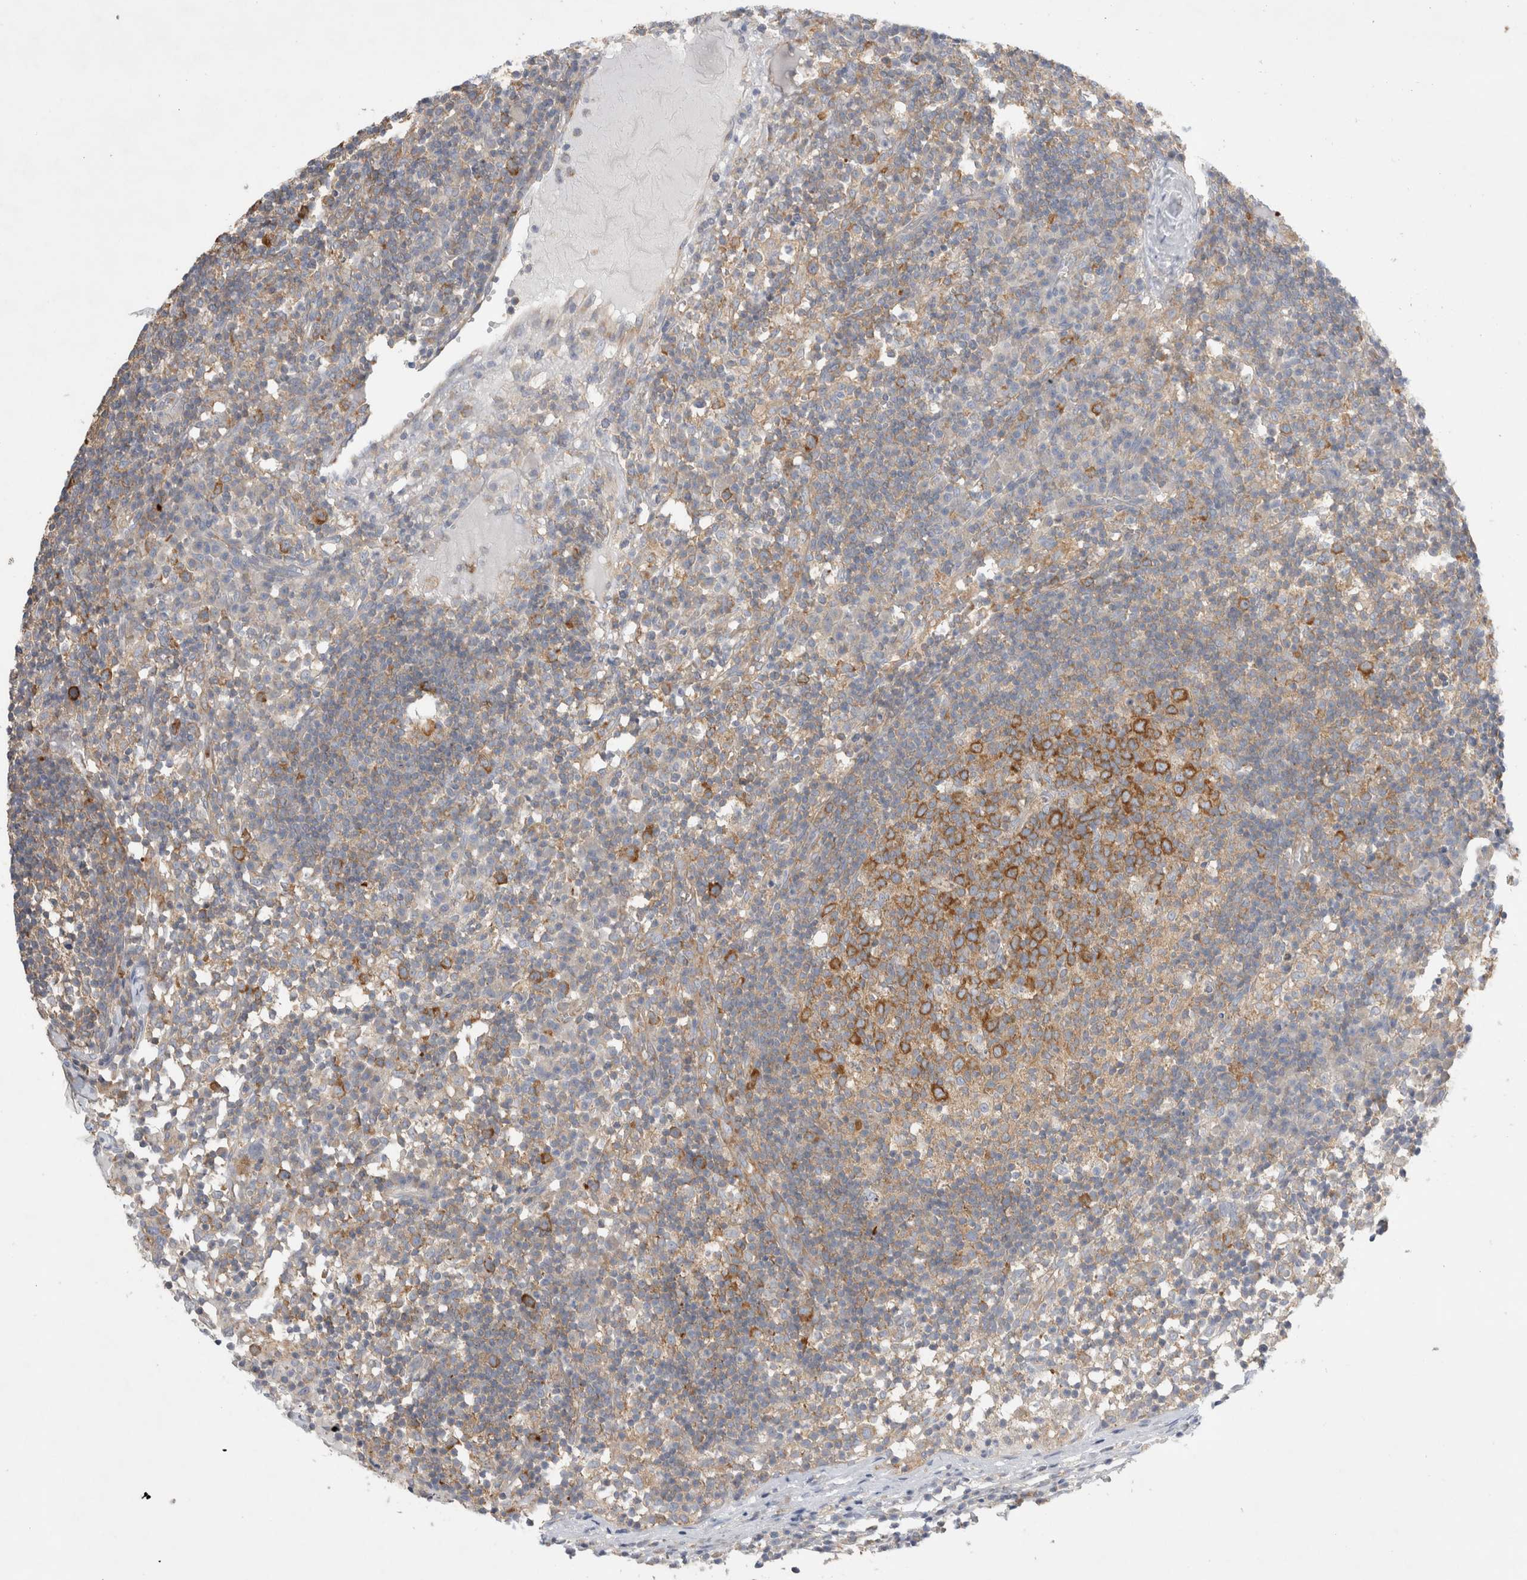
{"staining": {"intensity": "strong", "quantity": "25%-75%", "location": "cytoplasmic/membranous"}, "tissue": "lymph node", "cell_type": "Germinal center cells", "image_type": "normal", "snomed": [{"axis": "morphology", "description": "Normal tissue, NOS"}, {"axis": "morphology", "description": "Inflammation, NOS"}, {"axis": "topography", "description": "Lymph node"}], "caption": "Brown immunohistochemical staining in normal lymph node shows strong cytoplasmic/membranous staining in approximately 25%-75% of germinal center cells.", "gene": "ZNF23", "patient": {"sex": "male", "age": 55}}